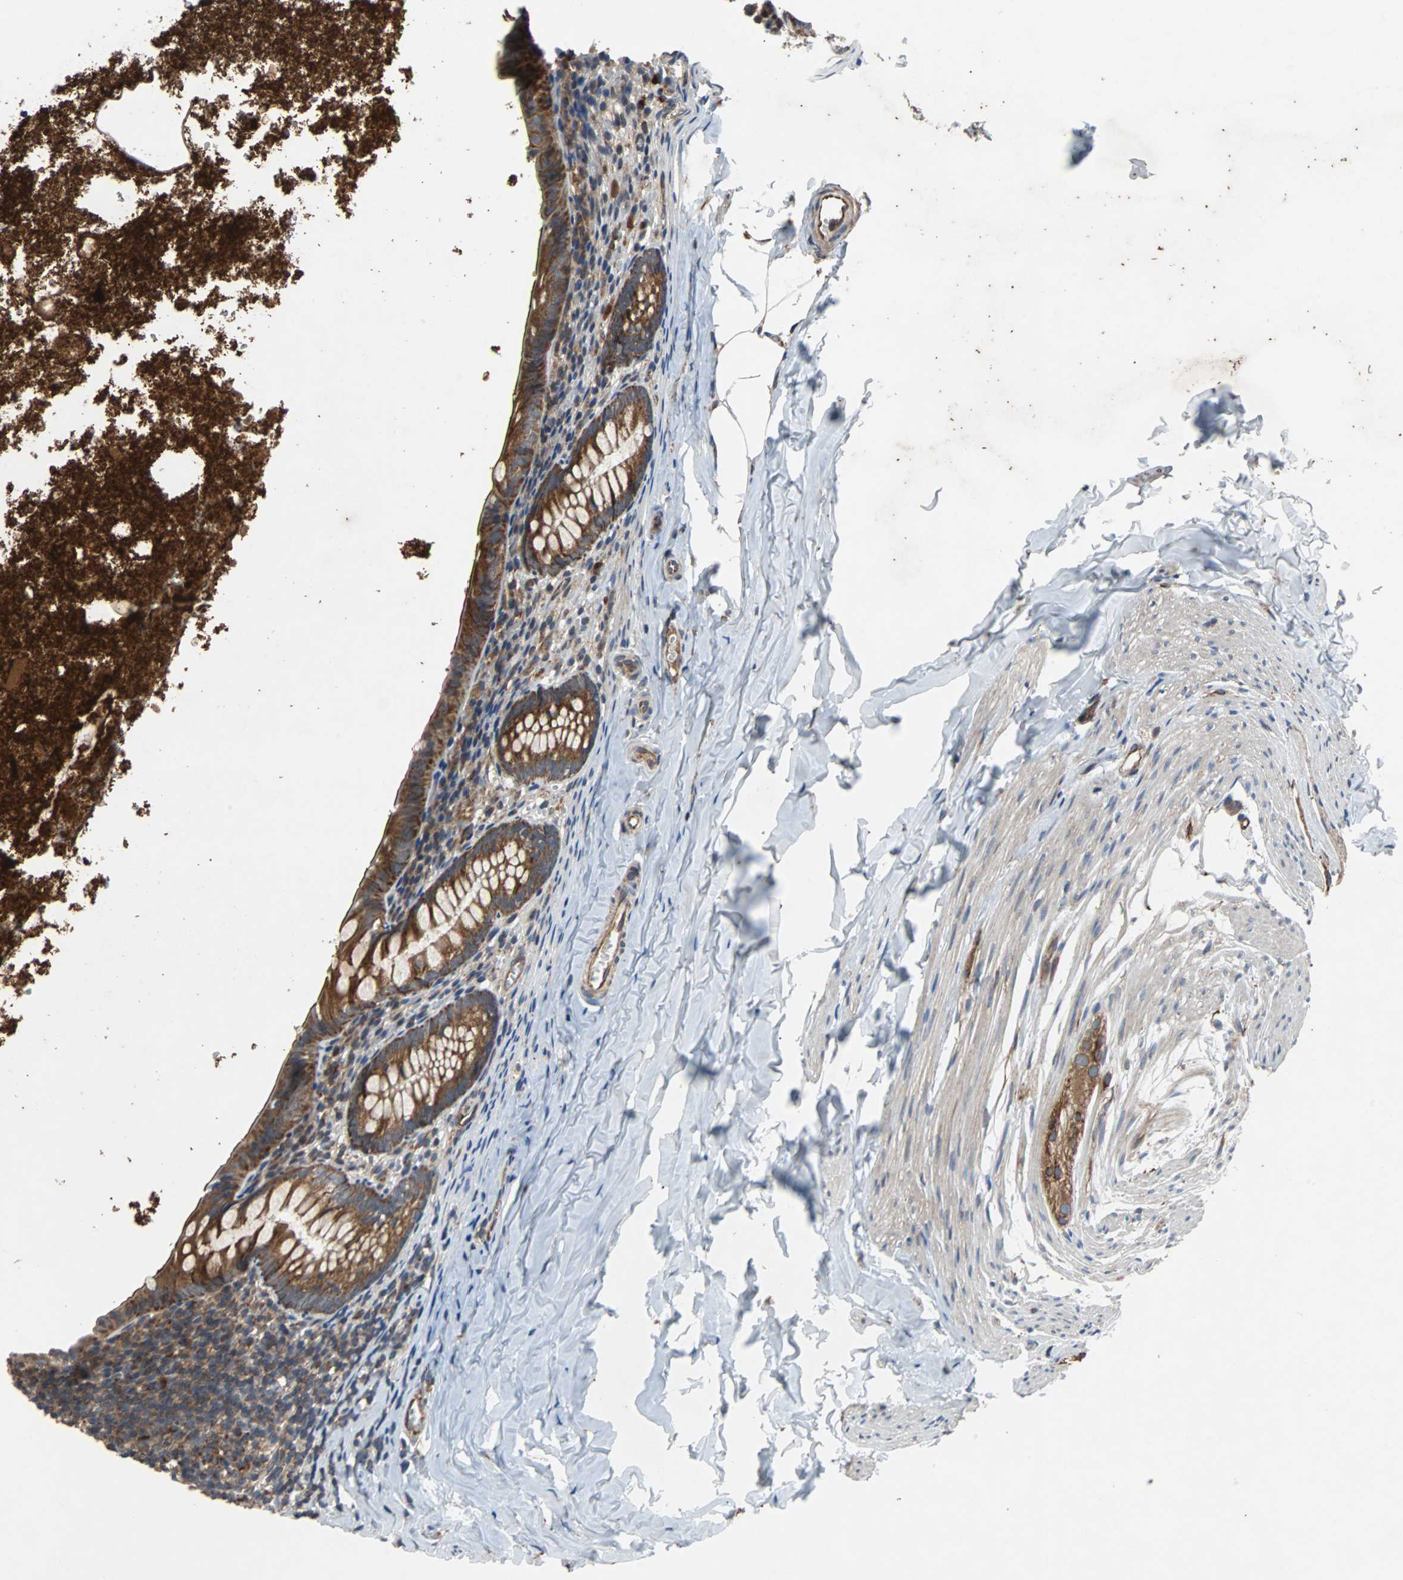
{"staining": {"intensity": "moderate", "quantity": ">75%", "location": "cytoplasmic/membranous"}, "tissue": "appendix", "cell_type": "Glandular cells", "image_type": "normal", "snomed": [{"axis": "morphology", "description": "Normal tissue, NOS"}, {"axis": "topography", "description": "Appendix"}], "caption": "High-magnification brightfield microscopy of unremarkable appendix stained with DAB (3,3'-diaminobenzidine) (brown) and counterstained with hematoxylin (blue). glandular cells exhibit moderate cytoplasmic/membranous staining is identified in approximately>75% of cells.", "gene": "ACTR3", "patient": {"sex": "female", "age": 10}}